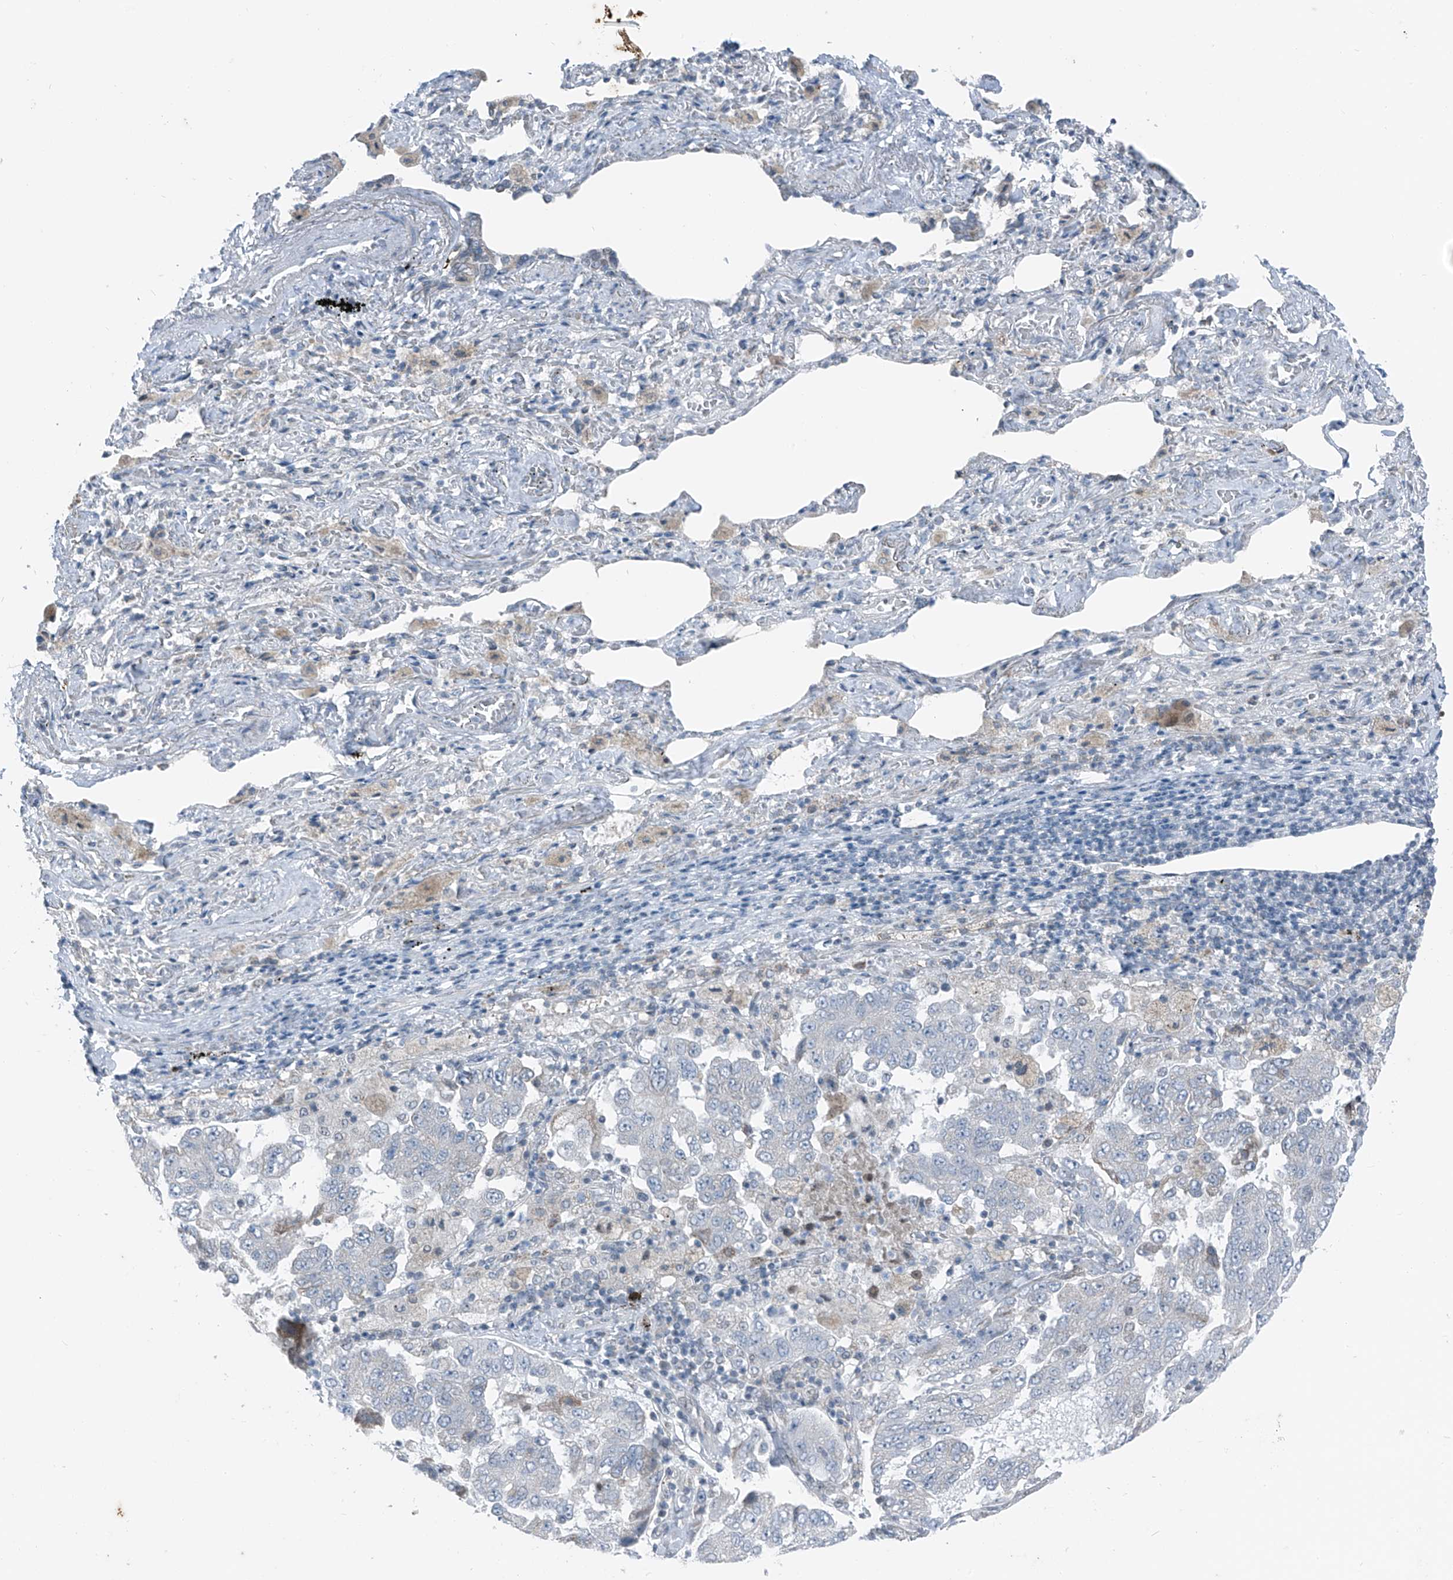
{"staining": {"intensity": "negative", "quantity": "none", "location": "none"}, "tissue": "lung cancer", "cell_type": "Tumor cells", "image_type": "cancer", "snomed": [{"axis": "morphology", "description": "Adenocarcinoma, NOS"}, {"axis": "topography", "description": "Lung"}], "caption": "The image demonstrates no staining of tumor cells in lung cancer (adenocarcinoma).", "gene": "DYRK1B", "patient": {"sex": "female", "age": 51}}